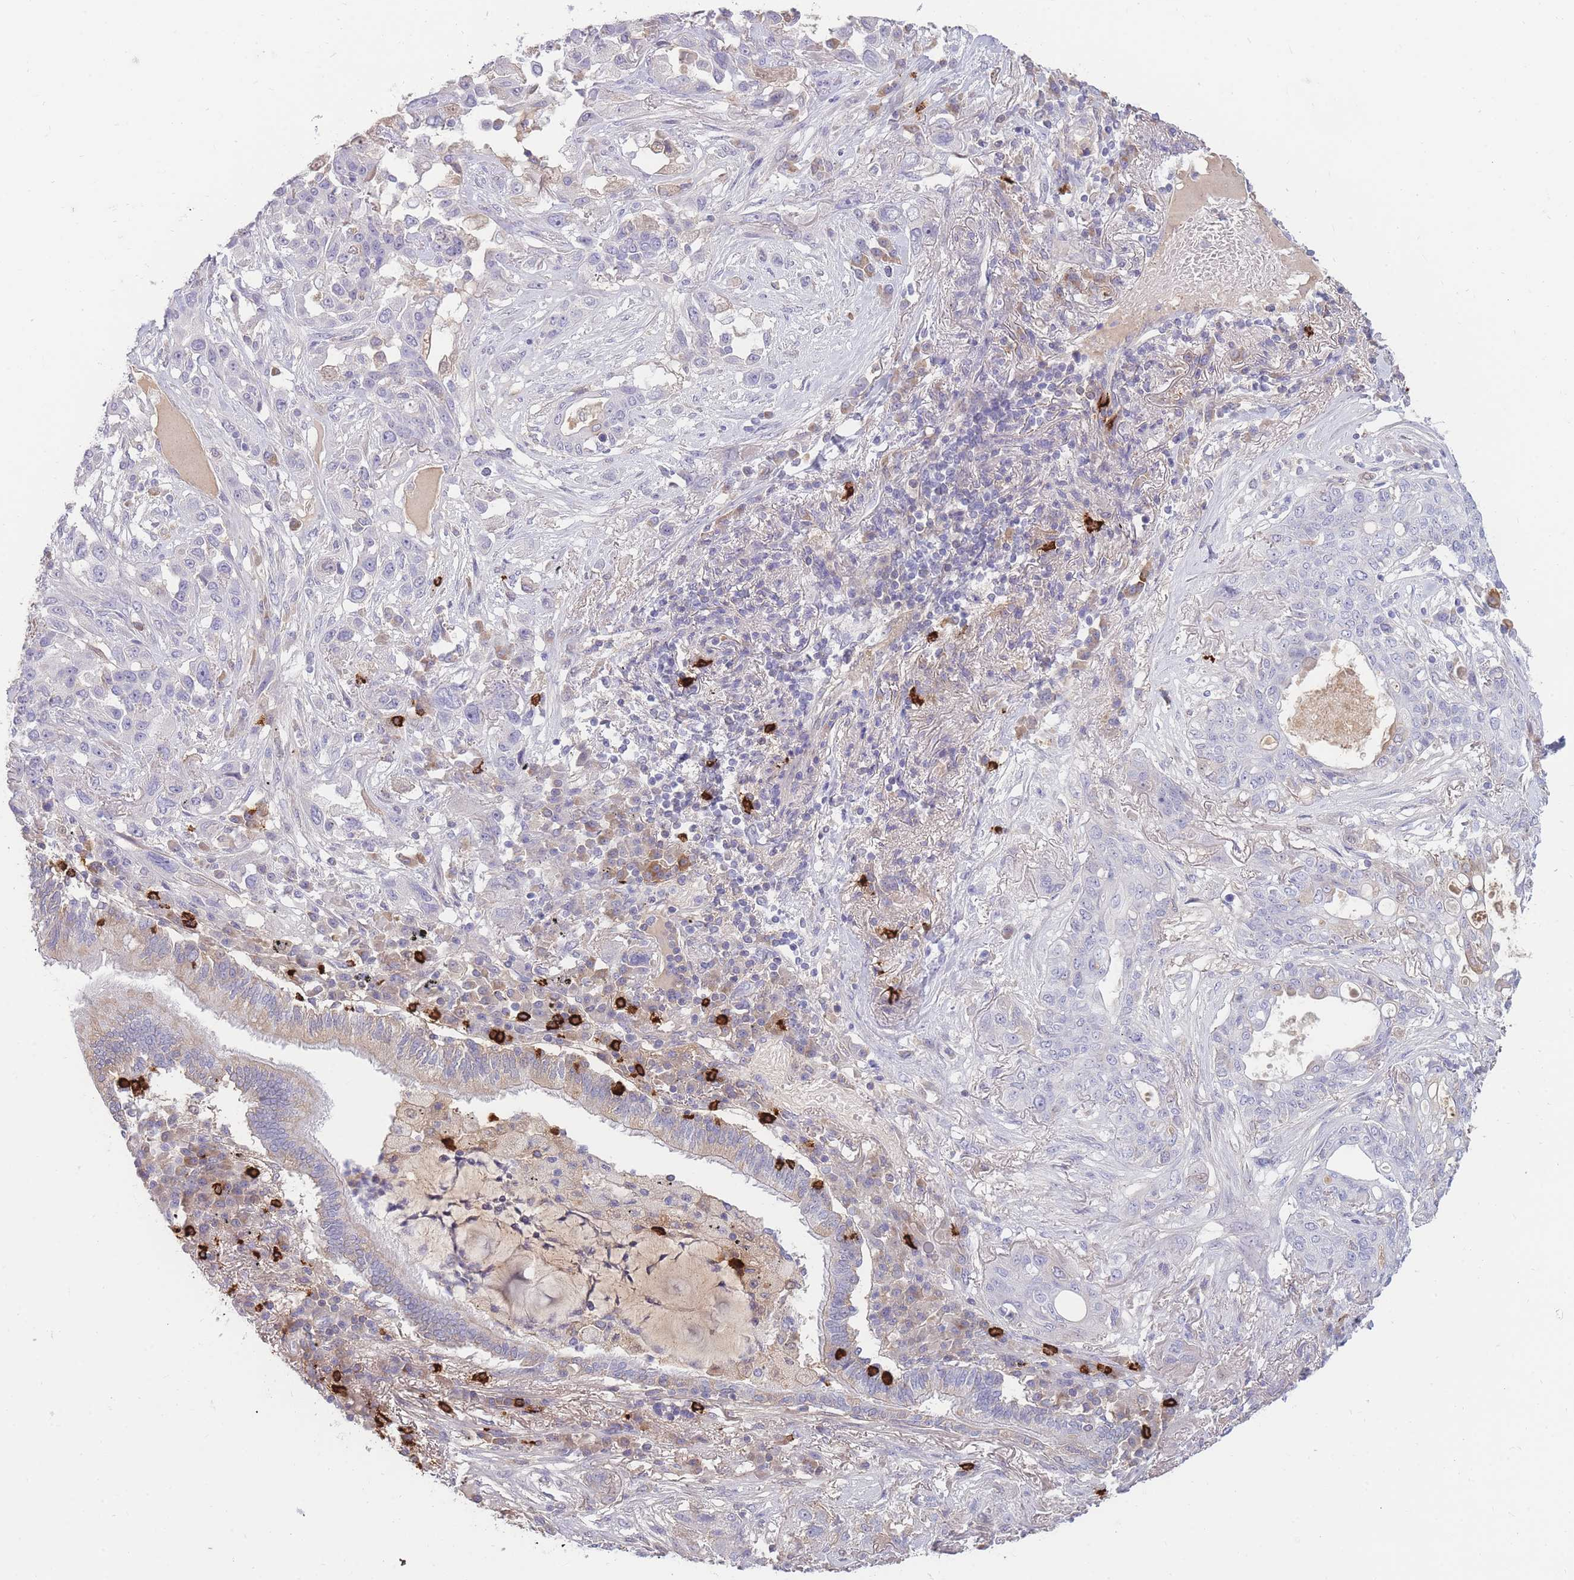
{"staining": {"intensity": "negative", "quantity": "none", "location": "none"}, "tissue": "lung cancer", "cell_type": "Tumor cells", "image_type": "cancer", "snomed": [{"axis": "morphology", "description": "Squamous cell carcinoma, NOS"}, {"axis": "topography", "description": "Lung"}], "caption": "Tumor cells are negative for protein expression in human lung squamous cell carcinoma.", "gene": "TPSD1", "patient": {"sex": "female", "age": 70}}